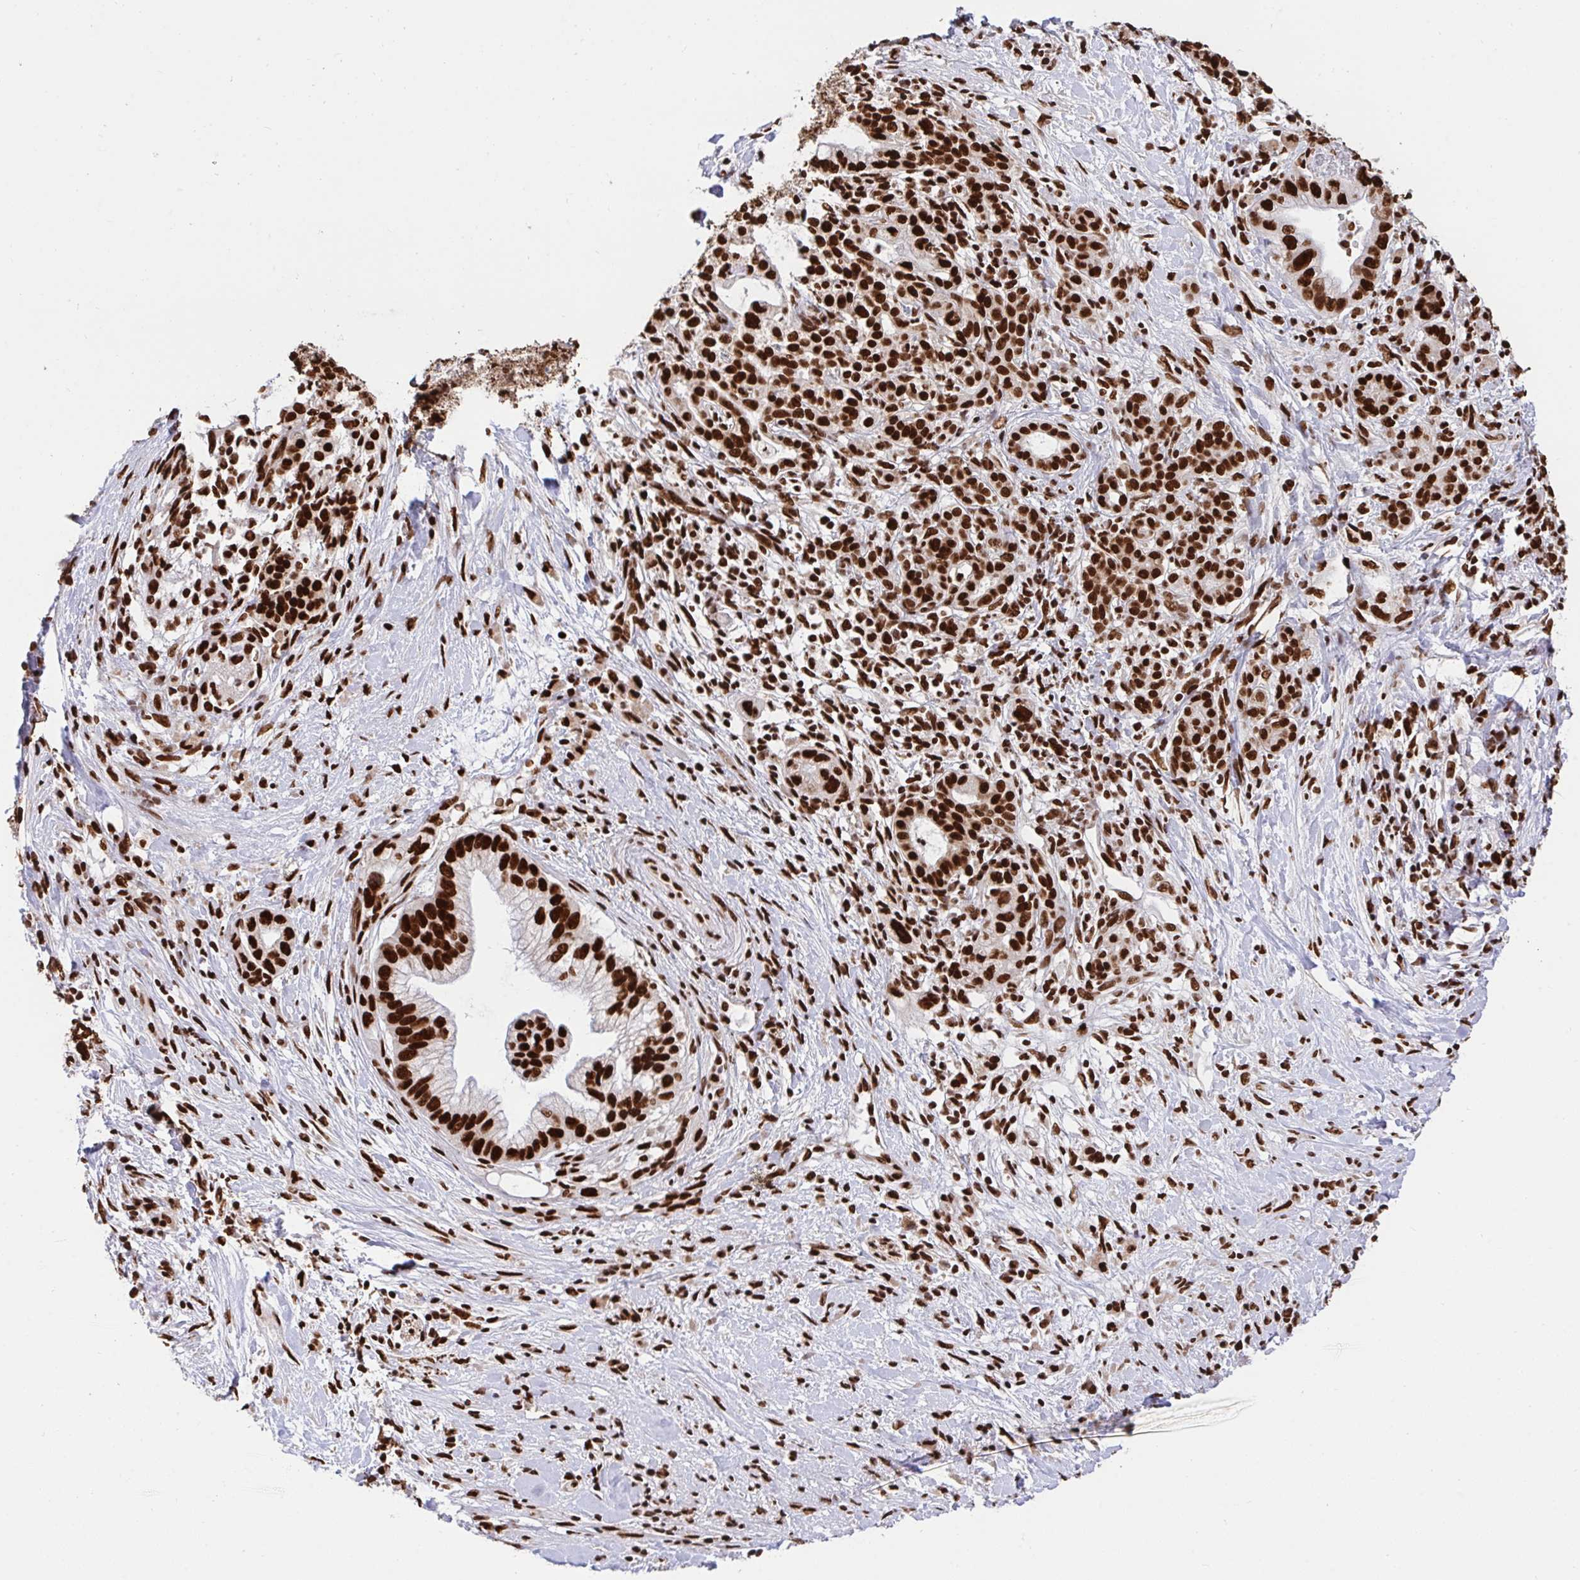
{"staining": {"intensity": "strong", "quantity": ">75%", "location": "nuclear"}, "tissue": "pancreatic cancer", "cell_type": "Tumor cells", "image_type": "cancer", "snomed": [{"axis": "morphology", "description": "Adenocarcinoma, NOS"}, {"axis": "topography", "description": "Pancreas"}], "caption": "Immunohistochemical staining of human pancreatic cancer (adenocarcinoma) shows high levels of strong nuclear expression in about >75% of tumor cells.", "gene": "HNRNPL", "patient": {"sex": "male", "age": 44}}